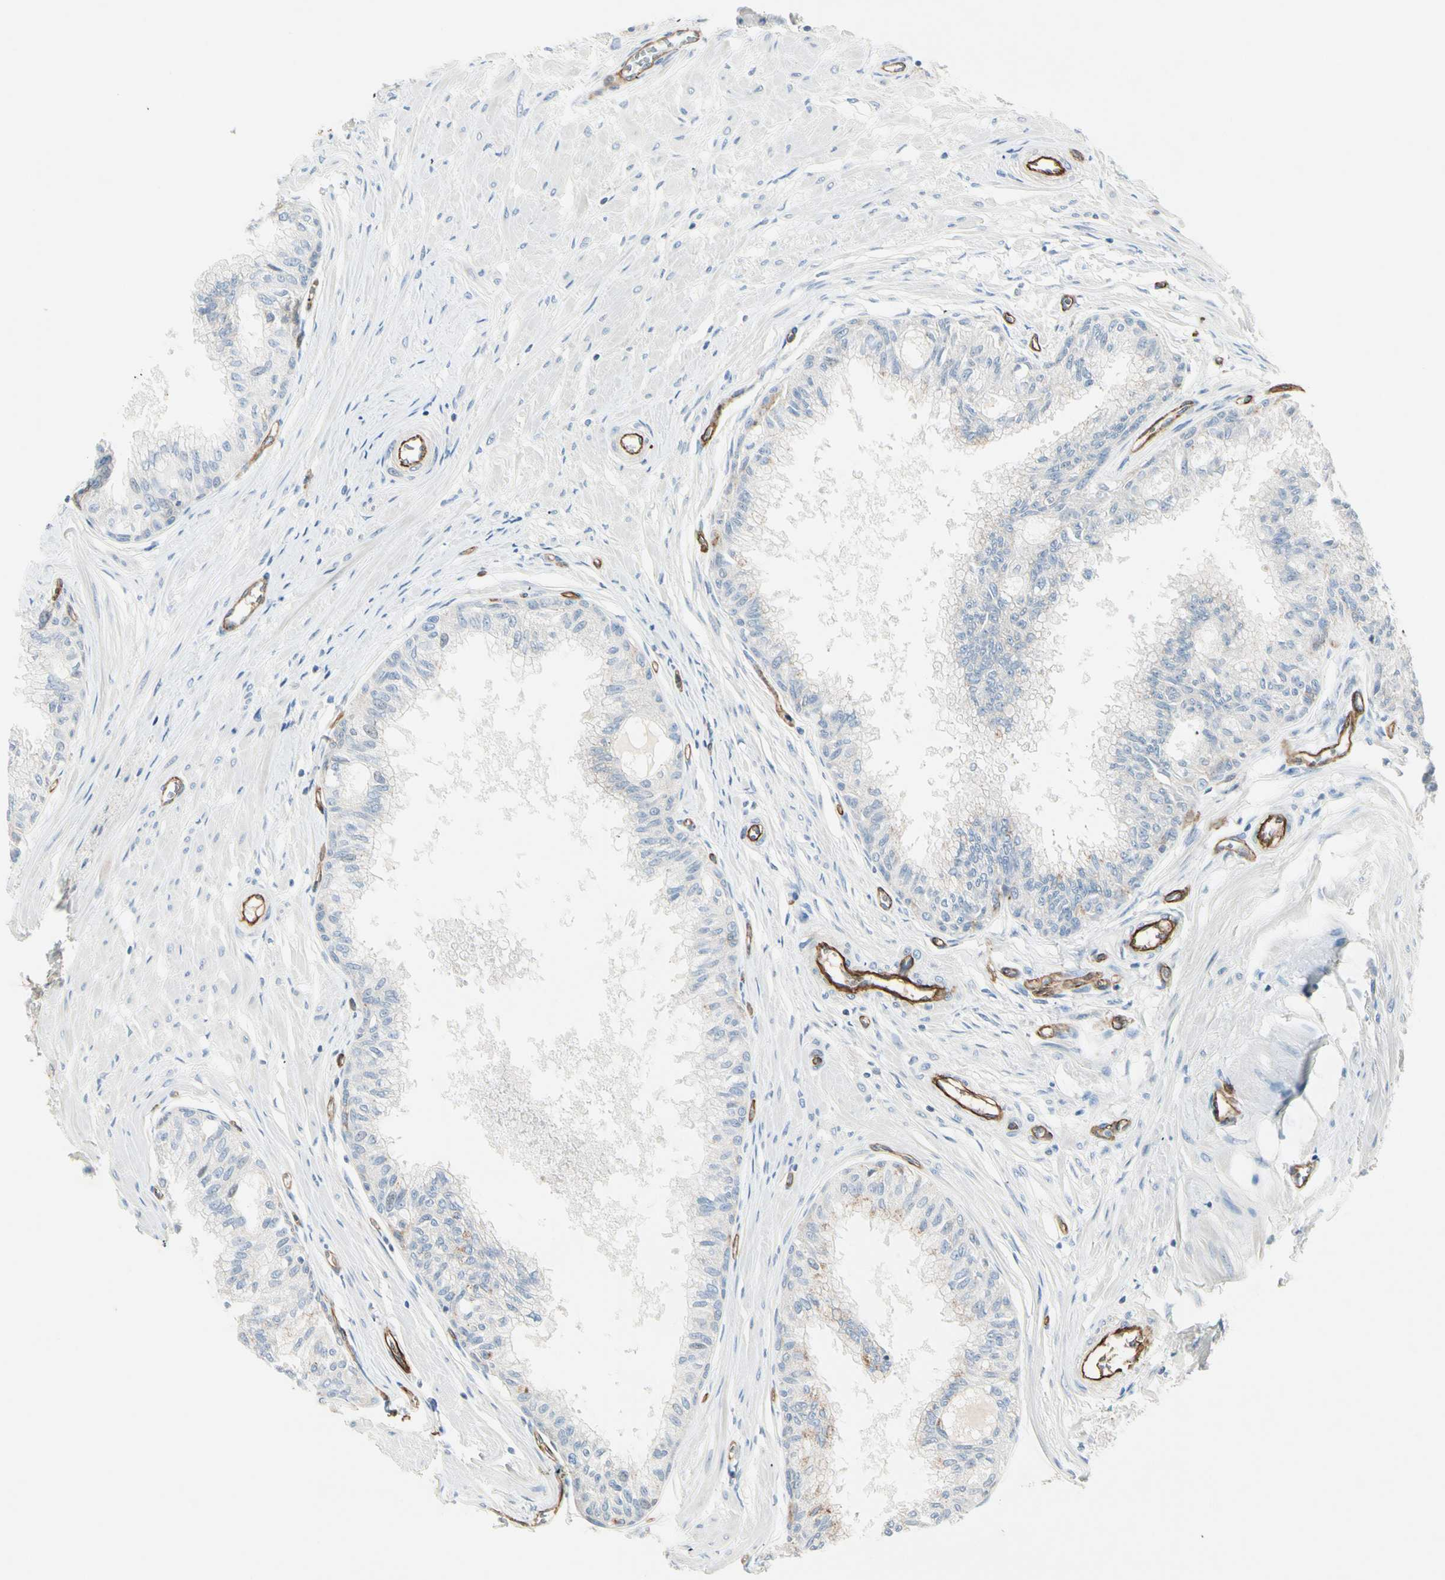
{"staining": {"intensity": "negative", "quantity": "none", "location": "none"}, "tissue": "prostate", "cell_type": "Glandular cells", "image_type": "normal", "snomed": [{"axis": "morphology", "description": "Normal tissue, NOS"}, {"axis": "topography", "description": "Prostate"}, {"axis": "topography", "description": "Seminal veicle"}], "caption": "This is an immunohistochemistry micrograph of unremarkable human prostate. There is no expression in glandular cells.", "gene": "CD93", "patient": {"sex": "male", "age": 60}}